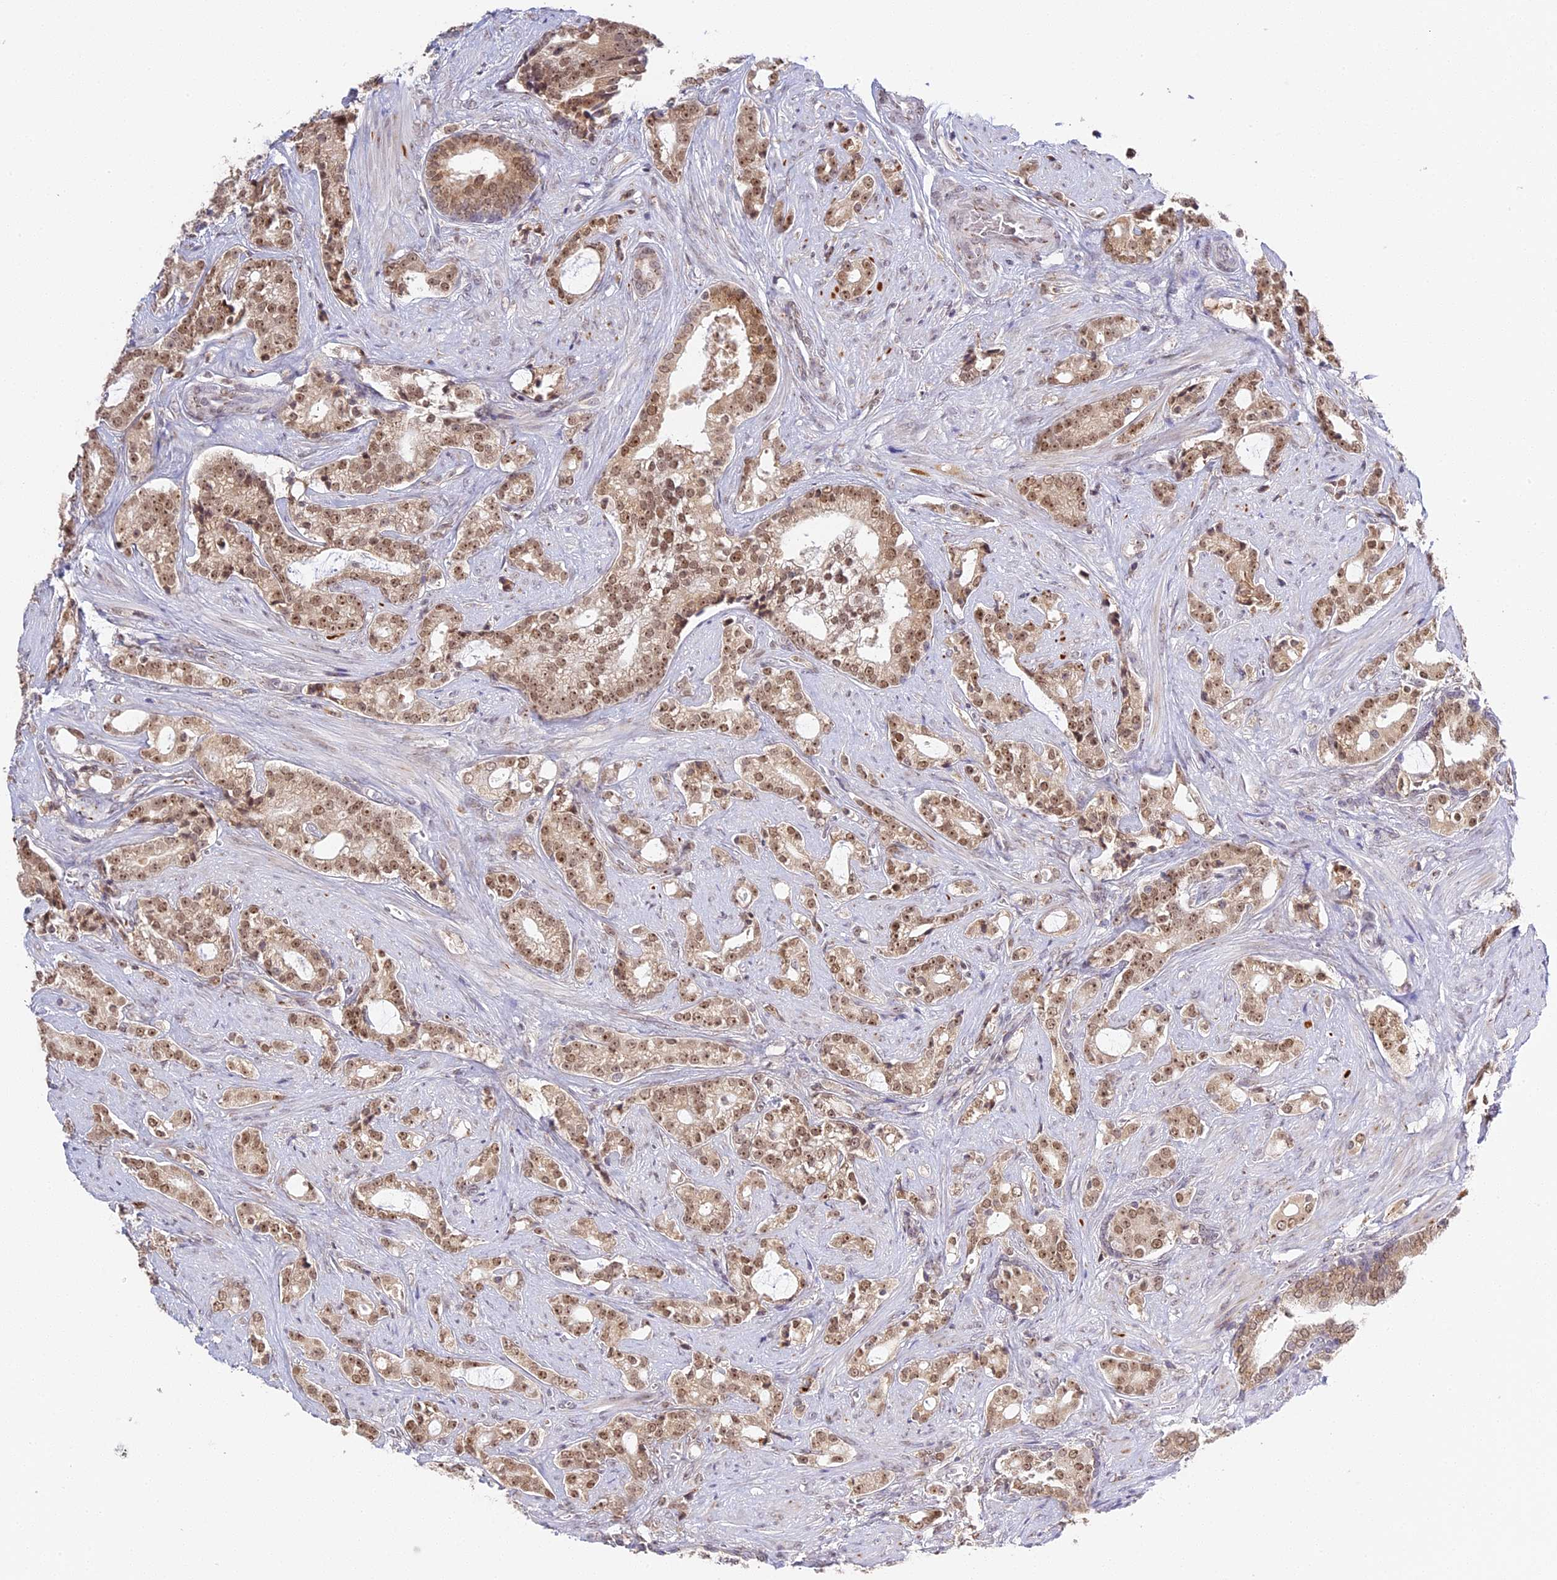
{"staining": {"intensity": "moderate", "quantity": ">75%", "location": "cytoplasmic/membranous,nuclear"}, "tissue": "prostate cancer", "cell_type": "Tumor cells", "image_type": "cancer", "snomed": [{"axis": "morphology", "description": "Adenocarcinoma, High grade"}, {"axis": "topography", "description": "Prostate and seminal vesicle, NOS"}], "caption": "An immunohistochemistry histopathology image of tumor tissue is shown. Protein staining in brown shows moderate cytoplasmic/membranous and nuclear positivity in prostate cancer (adenocarcinoma (high-grade)) within tumor cells. Using DAB (brown) and hematoxylin (blue) stains, captured at high magnification using brightfield microscopy.", "gene": "HEATR5B", "patient": {"sex": "male", "age": 67}}